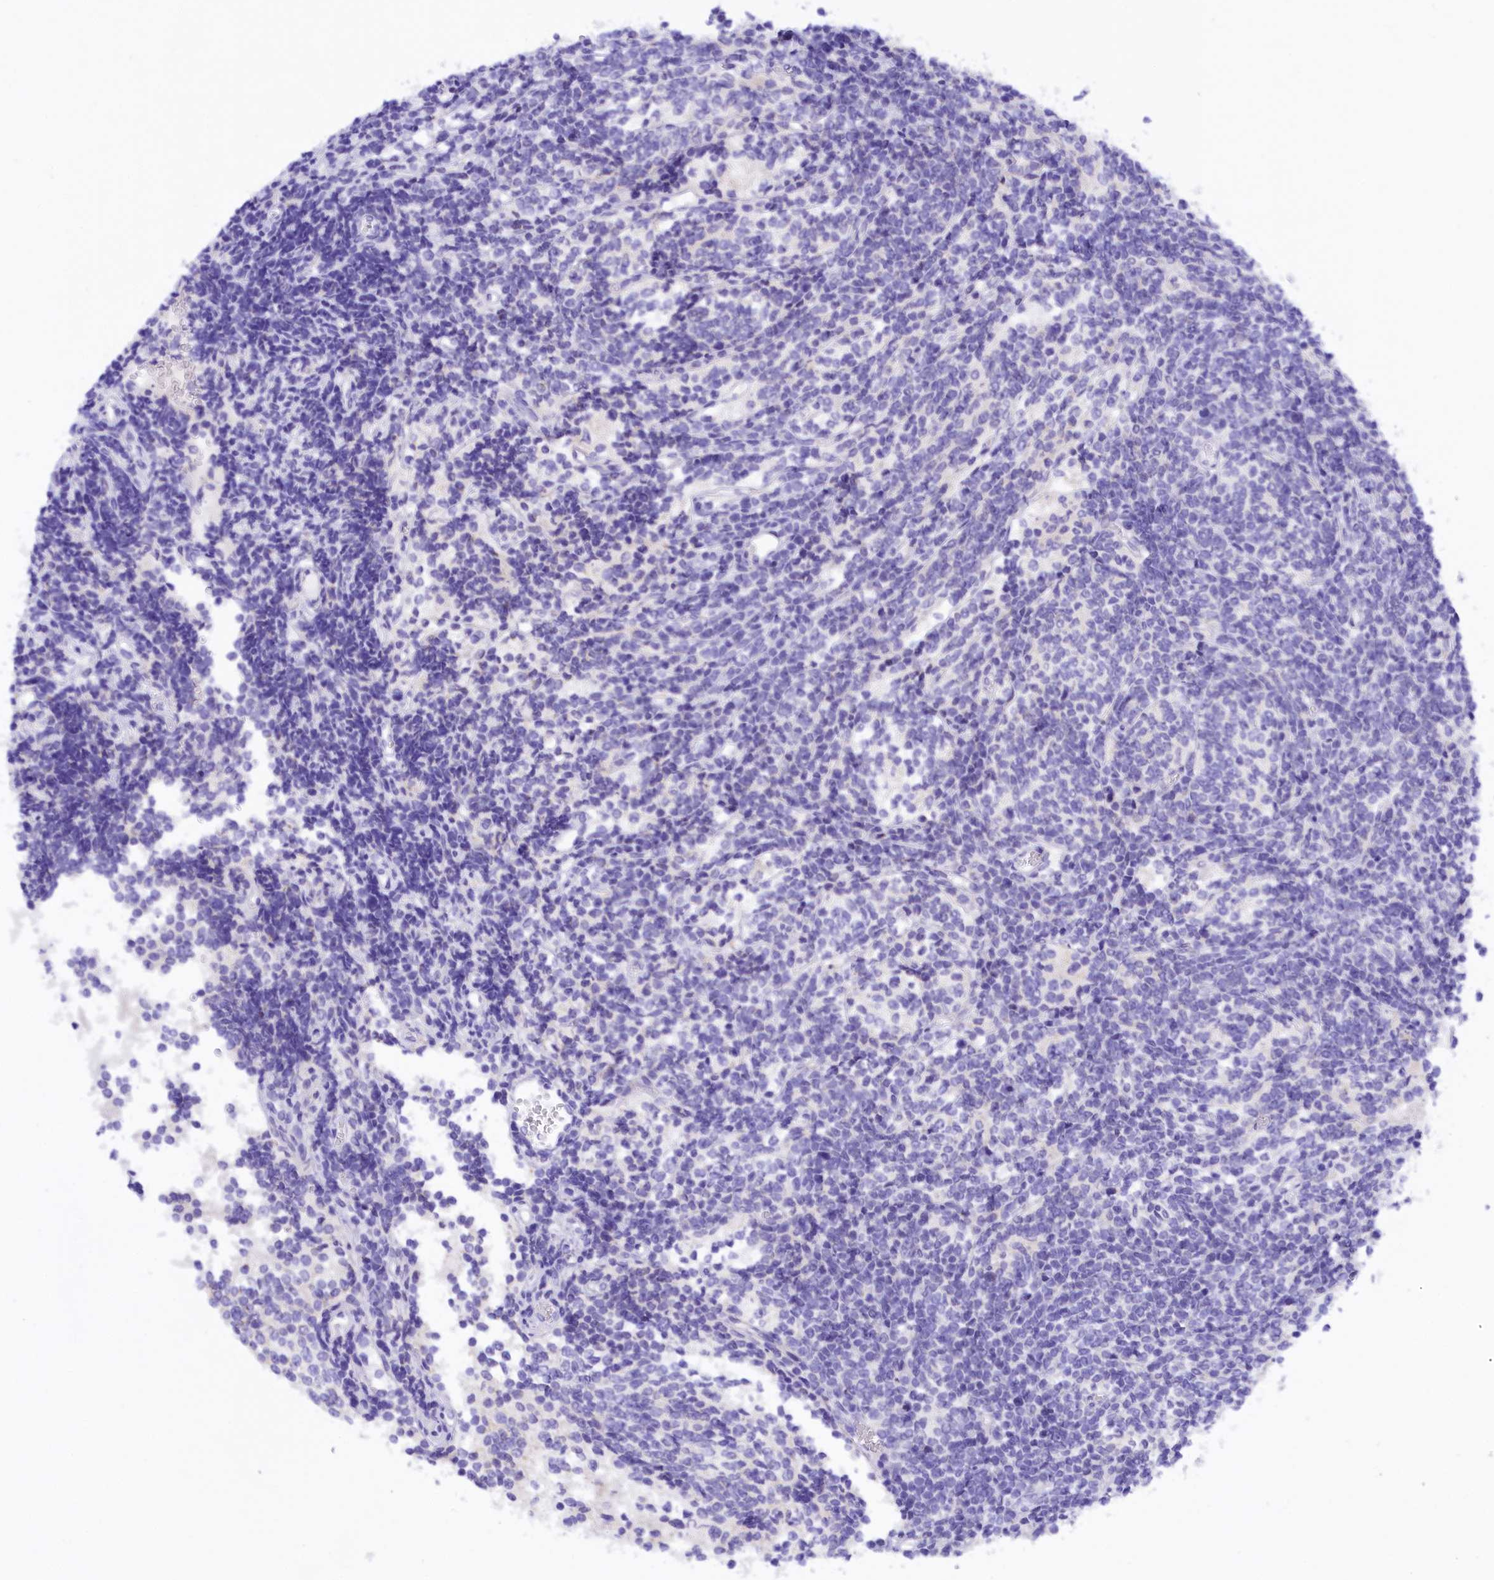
{"staining": {"intensity": "negative", "quantity": "none", "location": "none"}, "tissue": "glioma", "cell_type": "Tumor cells", "image_type": "cancer", "snomed": [{"axis": "morphology", "description": "Glioma, malignant, Low grade"}, {"axis": "topography", "description": "Brain"}], "caption": "The histopathology image demonstrates no significant staining in tumor cells of low-grade glioma (malignant). The staining was performed using DAB (3,3'-diaminobenzidine) to visualize the protein expression in brown, while the nuclei were stained in blue with hematoxylin (Magnification: 20x).", "gene": "COL6A5", "patient": {"sex": "female", "age": 1}}